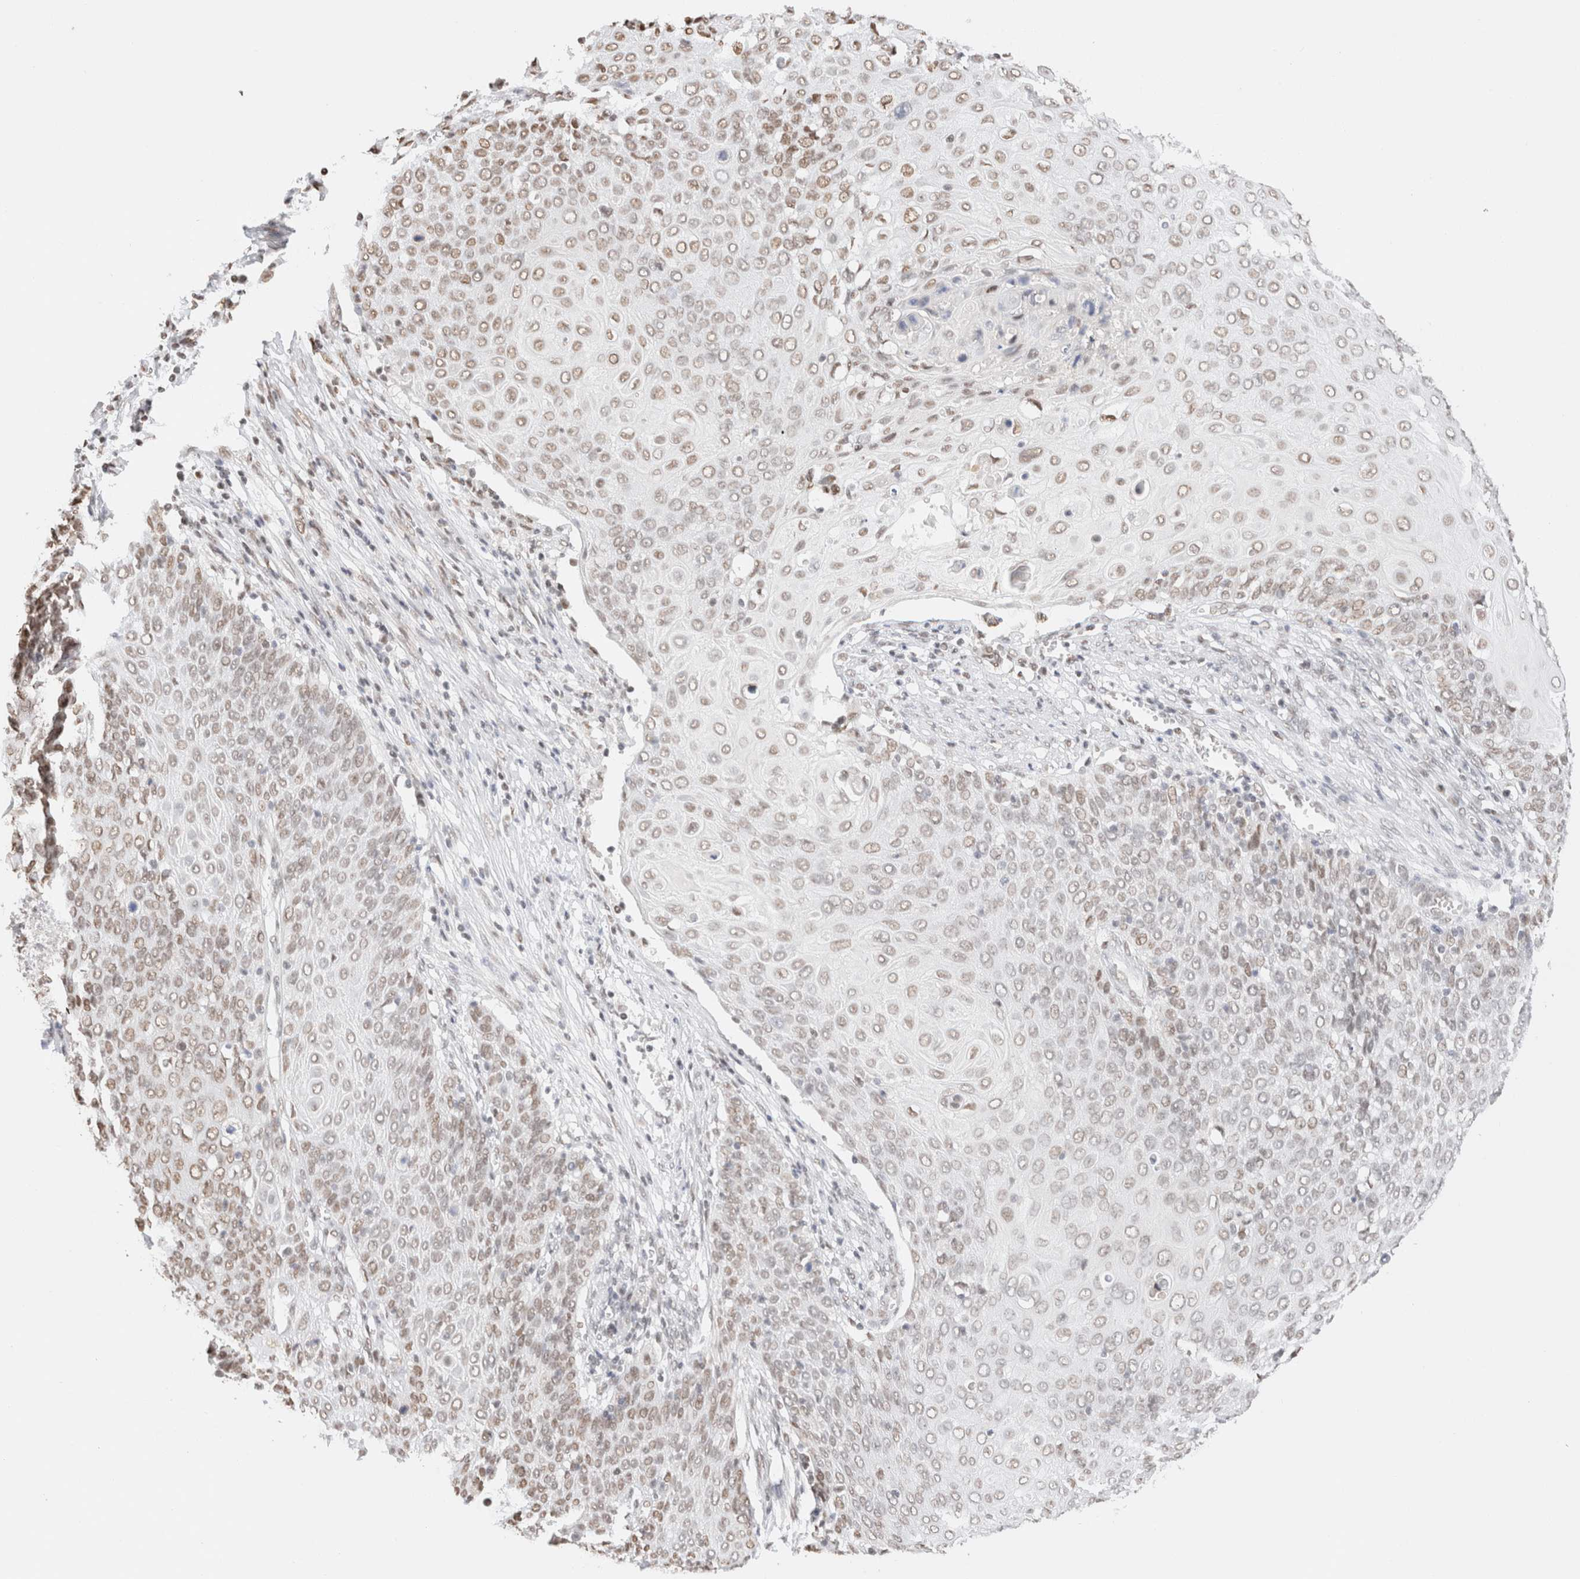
{"staining": {"intensity": "weak", "quantity": "25%-75%", "location": "nuclear"}, "tissue": "cervical cancer", "cell_type": "Tumor cells", "image_type": "cancer", "snomed": [{"axis": "morphology", "description": "Squamous cell carcinoma, NOS"}, {"axis": "topography", "description": "Cervix"}], "caption": "An IHC histopathology image of neoplastic tissue is shown. Protein staining in brown labels weak nuclear positivity in squamous cell carcinoma (cervical) within tumor cells.", "gene": "SUPT3H", "patient": {"sex": "female", "age": 39}}